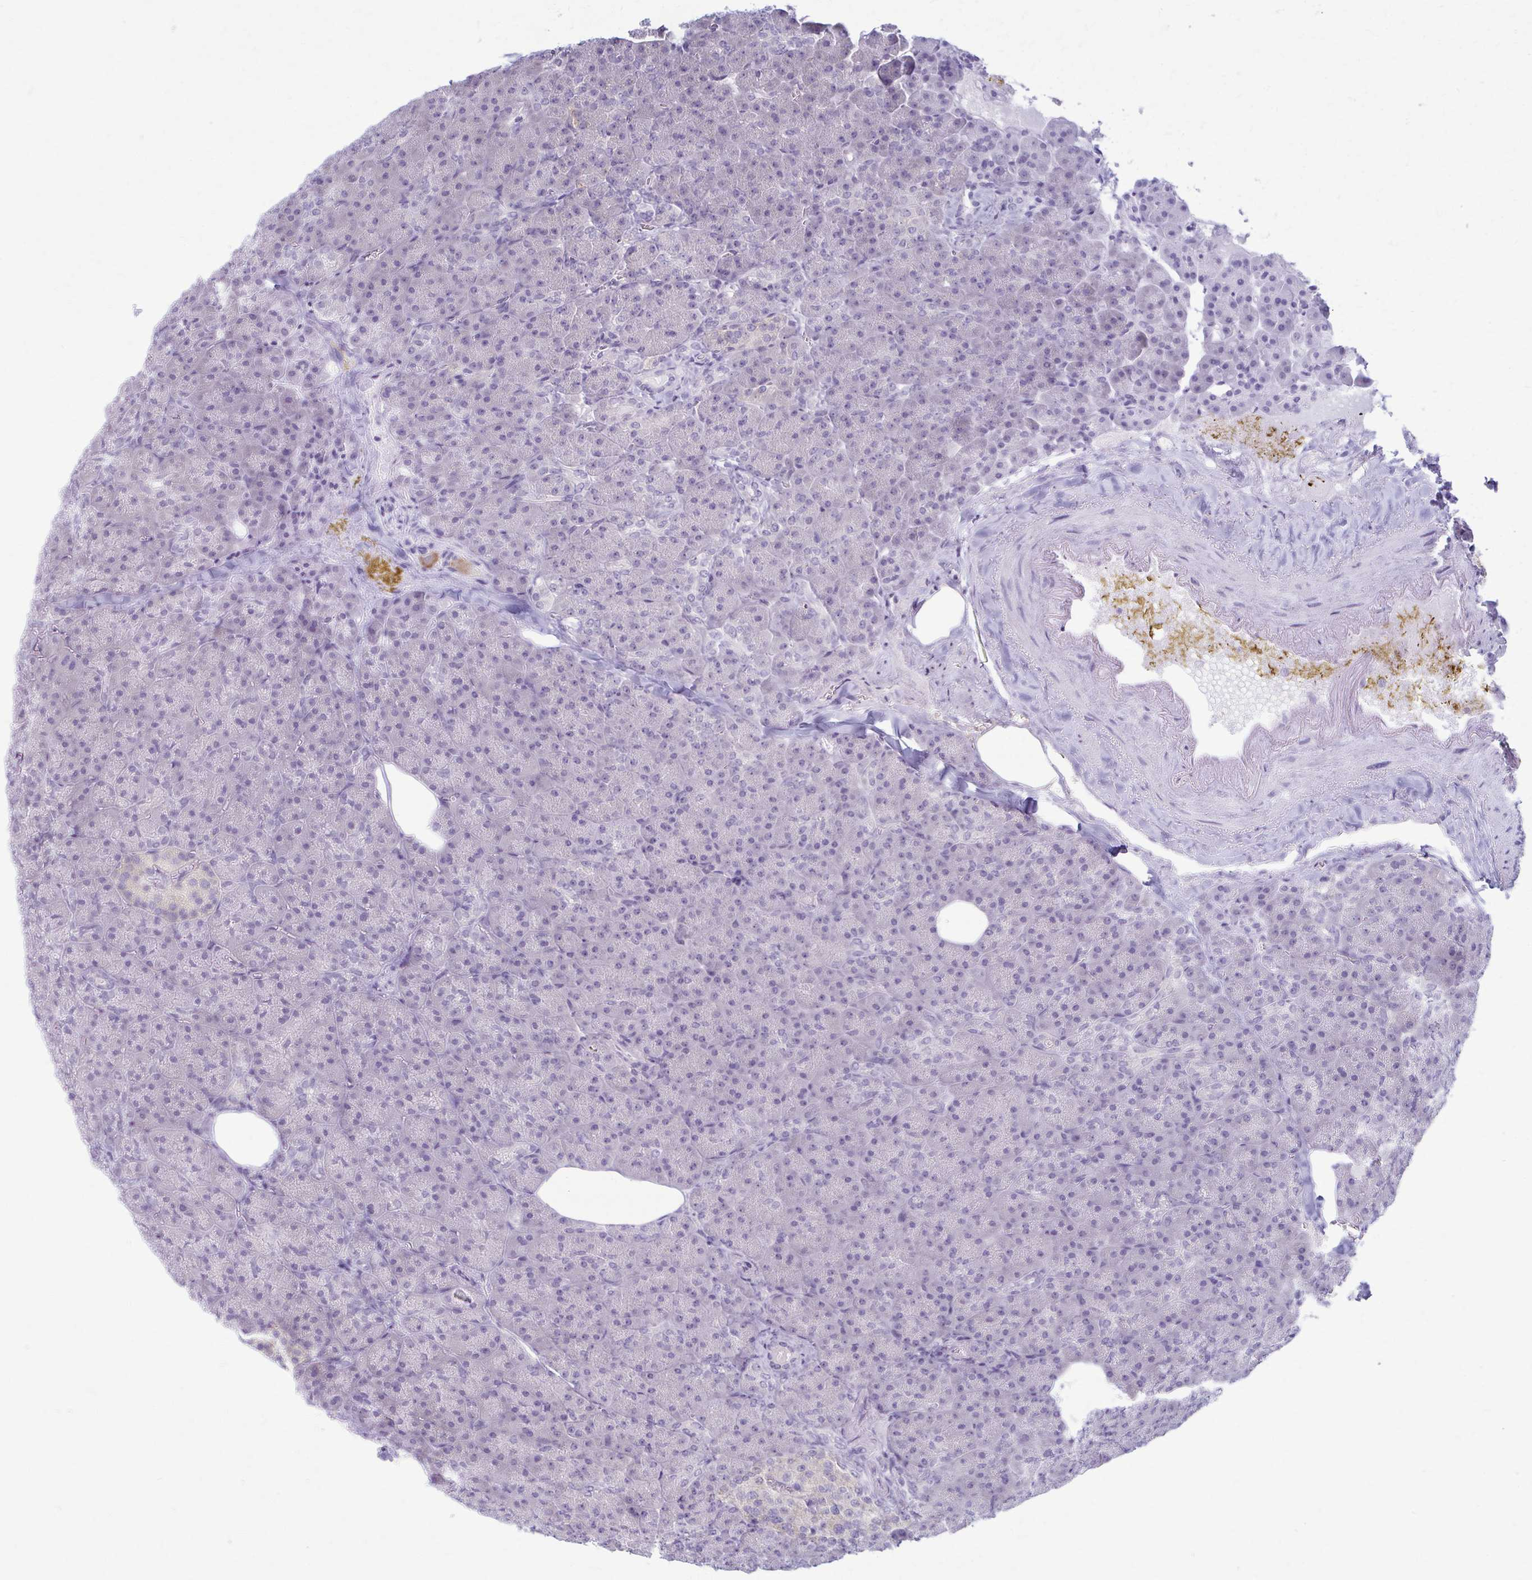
{"staining": {"intensity": "negative", "quantity": "none", "location": "none"}, "tissue": "pancreas", "cell_type": "Exocrine glandular cells", "image_type": "normal", "snomed": [{"axis": "morphology", "description": "Normal tissue, NOS"}, {"axis": "topography", "description": "Pancreas"}], "caption": "Exocrine glandular cells show no significant protein positivity in normal pancreas.", "gene": "PRKRA", "patient": {"sex": "female", "age": 74}}